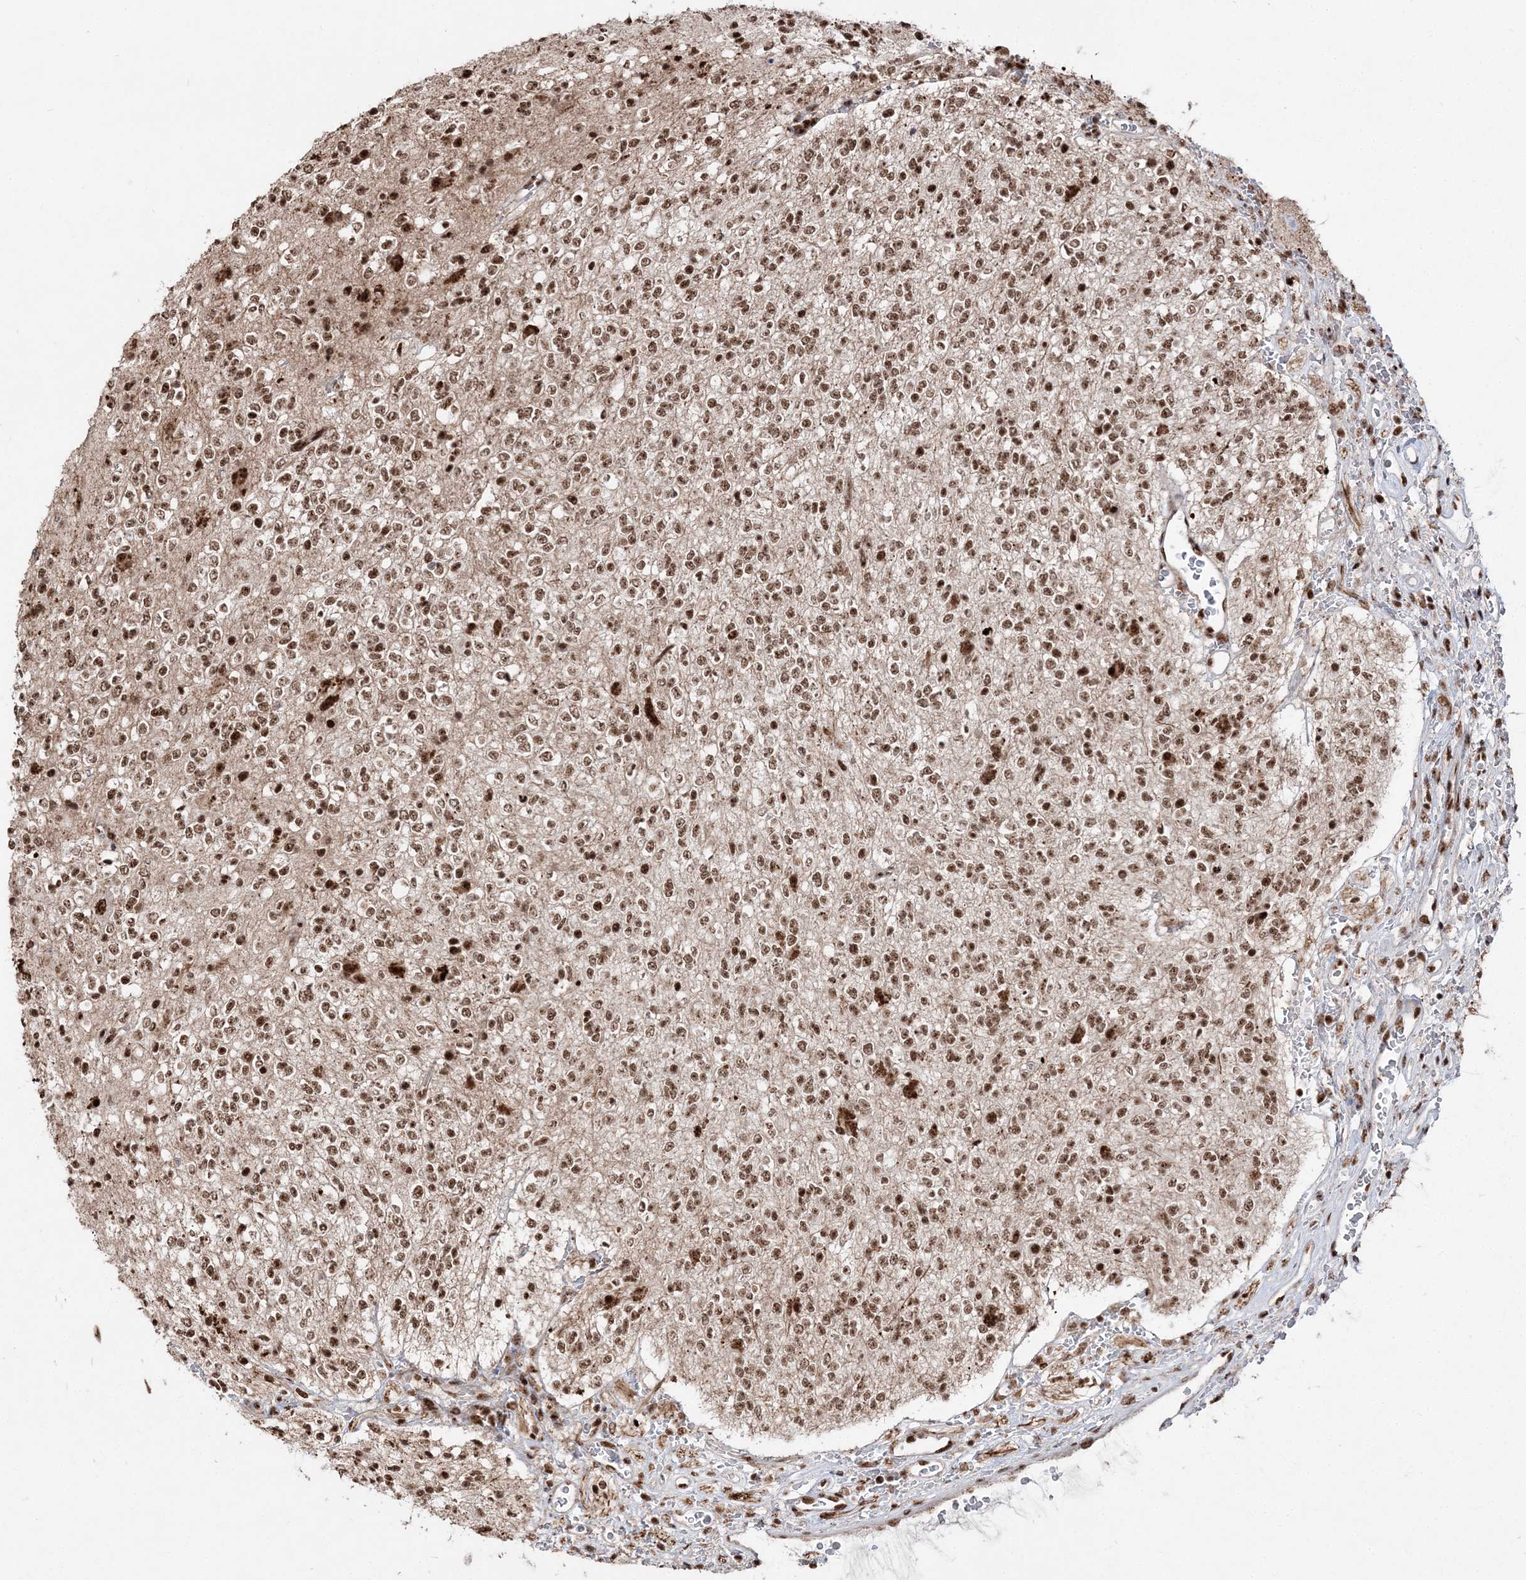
{"staining": {"intensity": "moderate", "quantity": ">75%", "location": "nuclear"}, "tissue": "glioma", "cell_type": "Tumor cells", "image_type": "cancer", "snomed": [{"axis": "morphology", "description": "Glioma, malignant, High grade"}, {"axis": "topography", "description": "Brain"}], "caption": "The immunohistochemical stain labels moderate nuclear staining in tumor cells of glioma tissue.", "gene": "RBM17", "patient": {"sex": "male", "age": 34}}